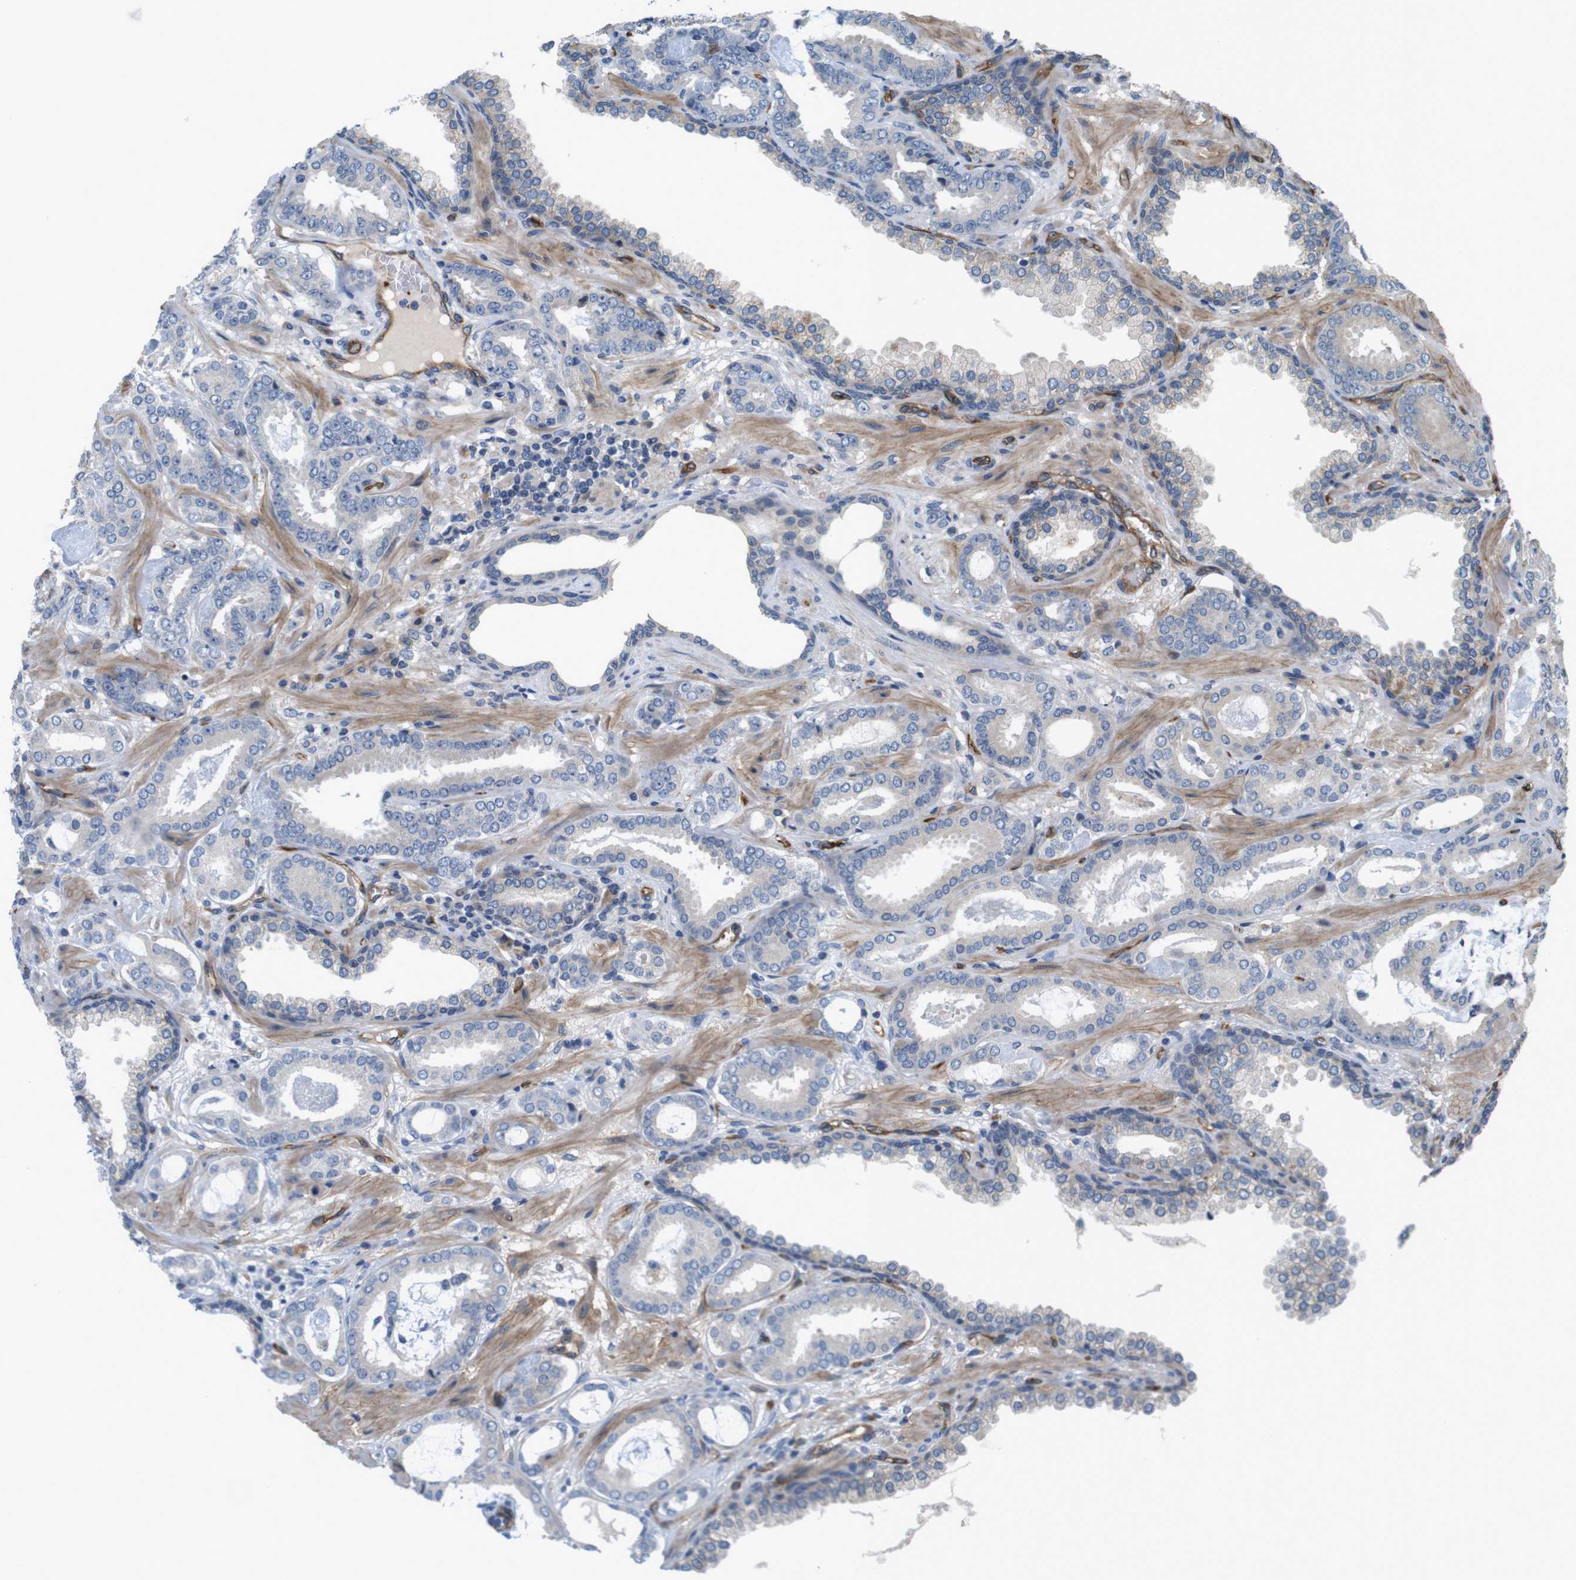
{"staining": {"intensity": "weak", "quantity": "25%-75%", "location": "cytoplasmic/membranous"}, "tissue": "prostate cancer", "cell_type": "Tumor cells", "image_type": "cancer", "snomed": [{"axis": "morphology", "description": "Adenocarcinoma, Low grade"}, {"axis": "topography", "description": "Prostate"}], "caption": "Weak cytoplasmic/membranous protein positivity is seen in about 25%-75% of tumor cells in prostate adenocarcinoma (low-grade). (DAB IHC with brightfield microscopy, high magnification).", "gene": "BVES", "patient": {"sex": "male", "age": 53}}